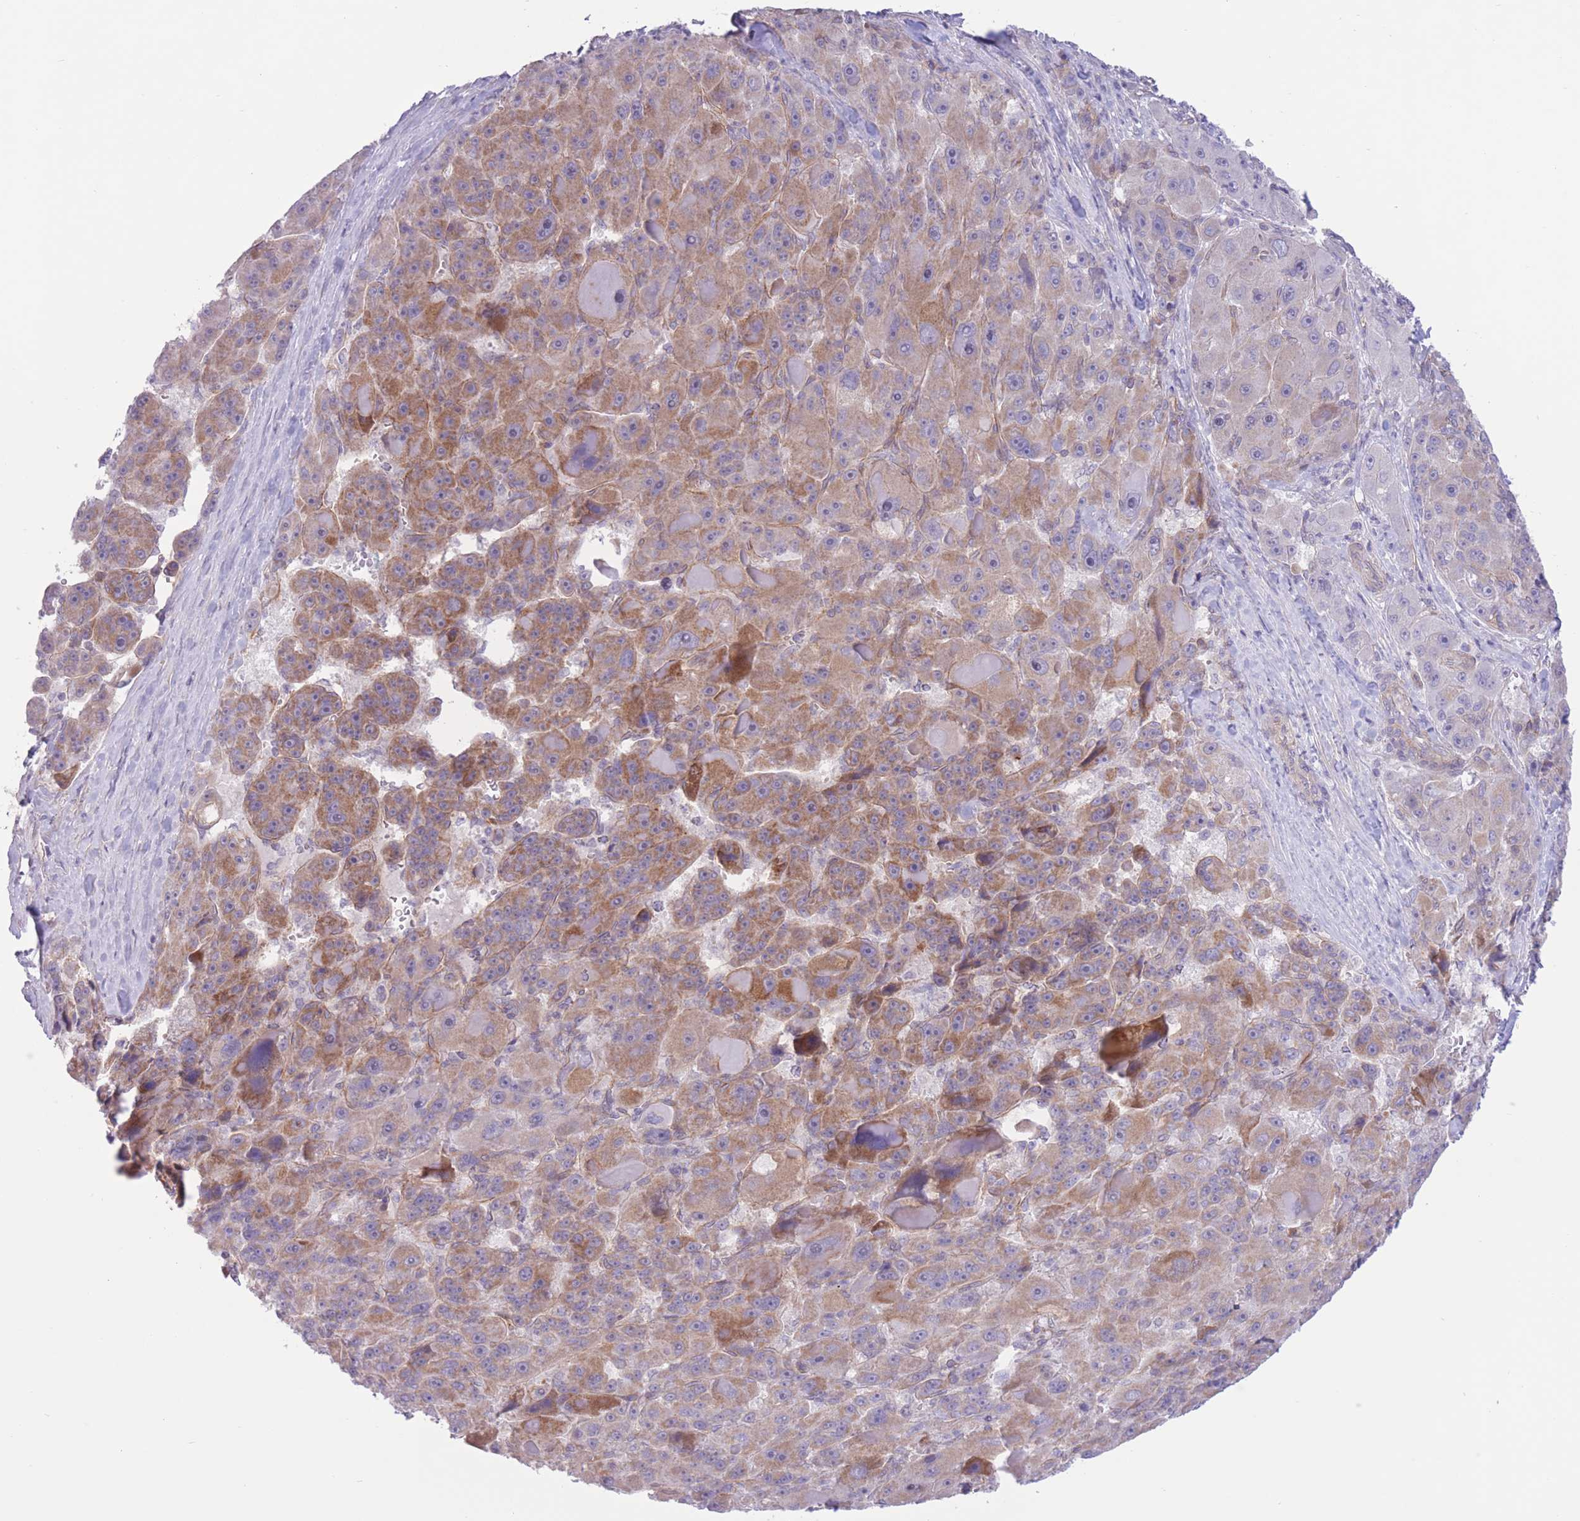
{"staining": {"intensity": "moderate", "quantity": ">75%", "location": "cytoplasmic/membranous"}, "tissue": "liver cancer", "cell_type": "Tumor cells", "image_type": "cancer", "snomed": [{"axis": "morphology", "description": "Carcinoma, Hepatocellular, NOS"}, {"axis": "topography", "description": "Liver"}], "caption": "Immunohistochemical staining of liver cancer reveals medium levels of moderate cytoplasmic/membranous protein expression in about >75% of tumor cells.", "gene": "MRPS31", "patient": {"sex": "male", "age": 76}}